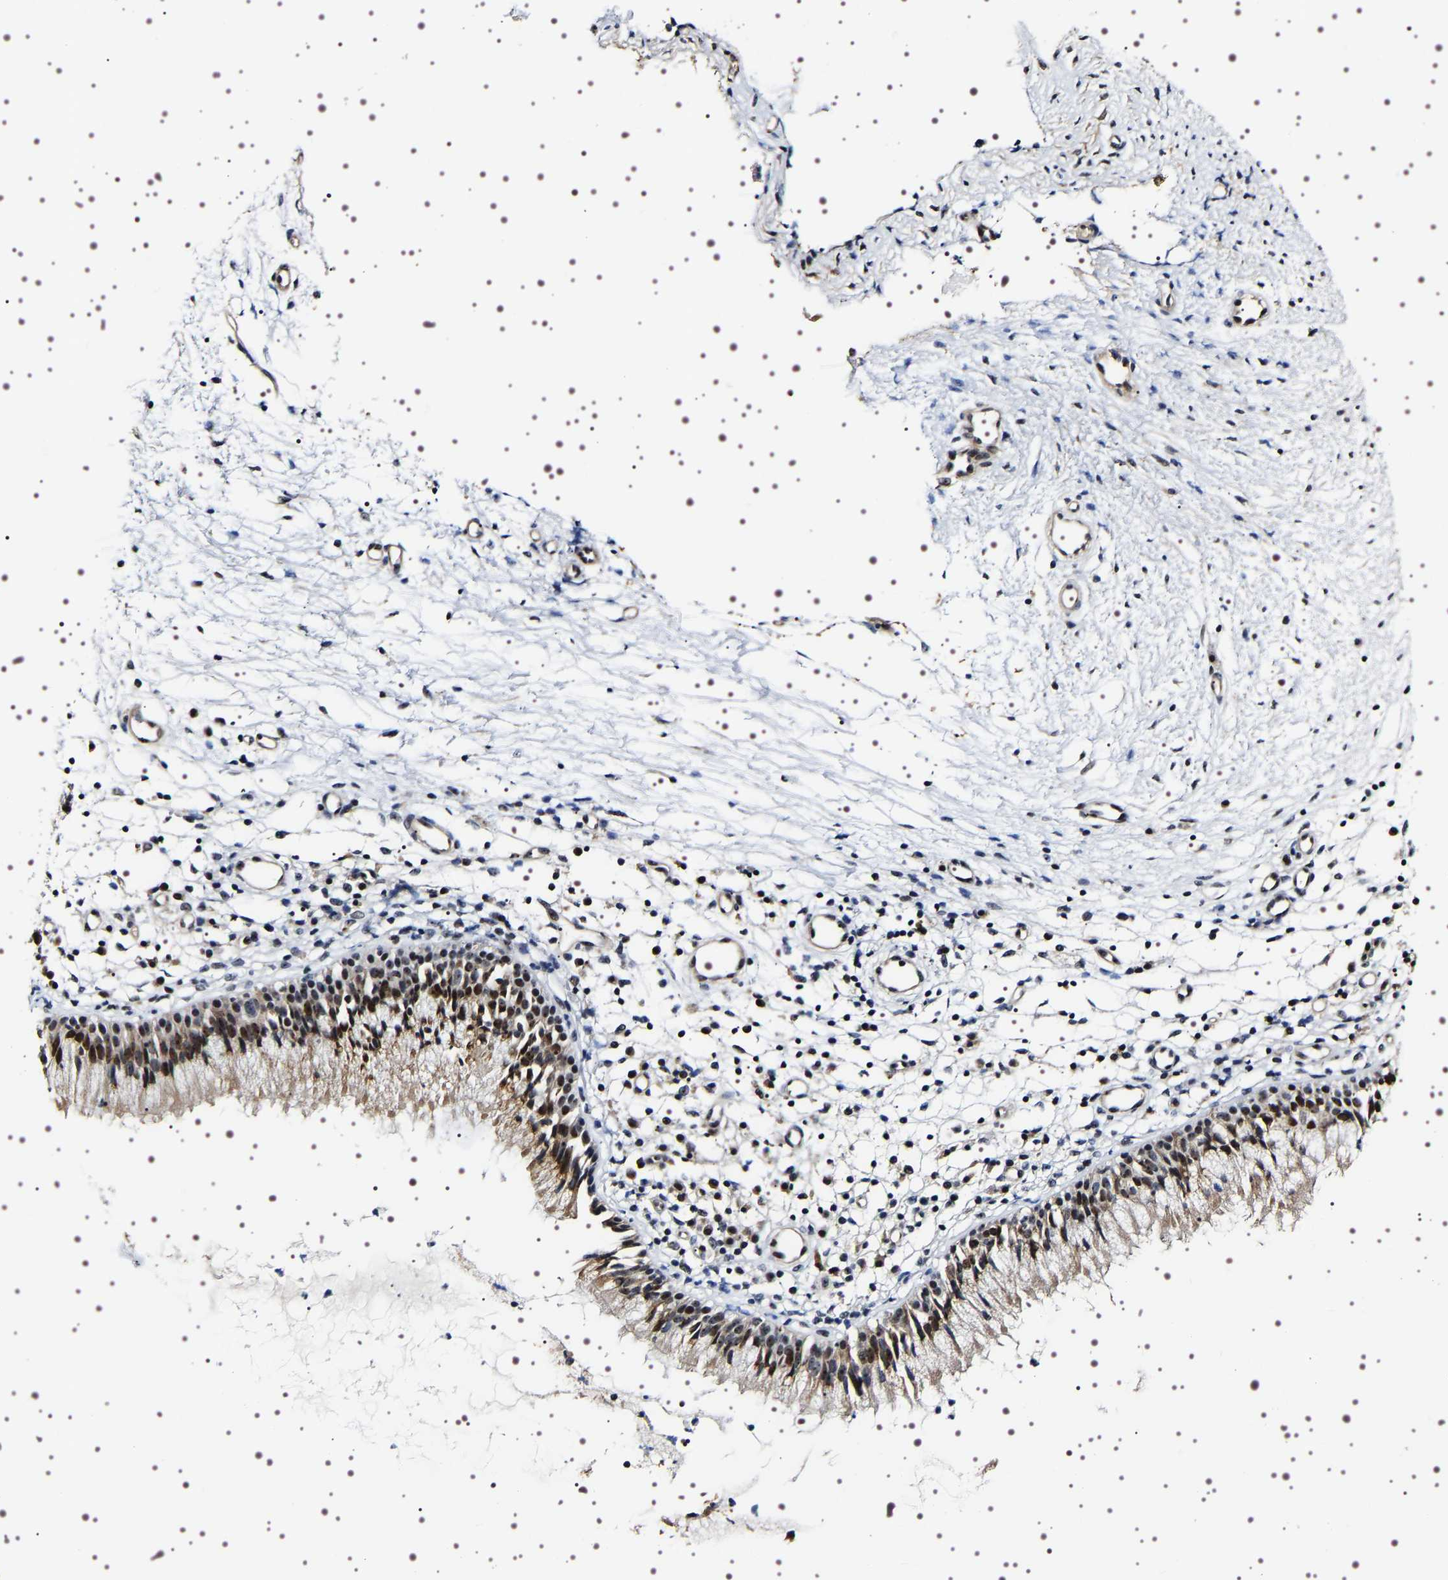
{"staining": {"intensity": "moderate", "quantity": "25%-75%", "location": "cytoplasmic/membranous,nuclear"}, "tissue": "nasopharynx", "cell_type": "Respiratory epithelial cells", "image_type": "normal", "snomed": [{"axis": "morphology", "description": "Normal tissue, NOS"}, {"axis": "topography", "description": "Nasopharynx"}], "caption": "Immunohistochemical staining of benign nasopharynx exhibits 25%-75% levels of moderate cytoplasmic/membranous,nuclear protein expression in about 25%-75% of respiratory epithelial cells.", "gene": "GNL3", "patient": {"sex": "male", "age": 21}}